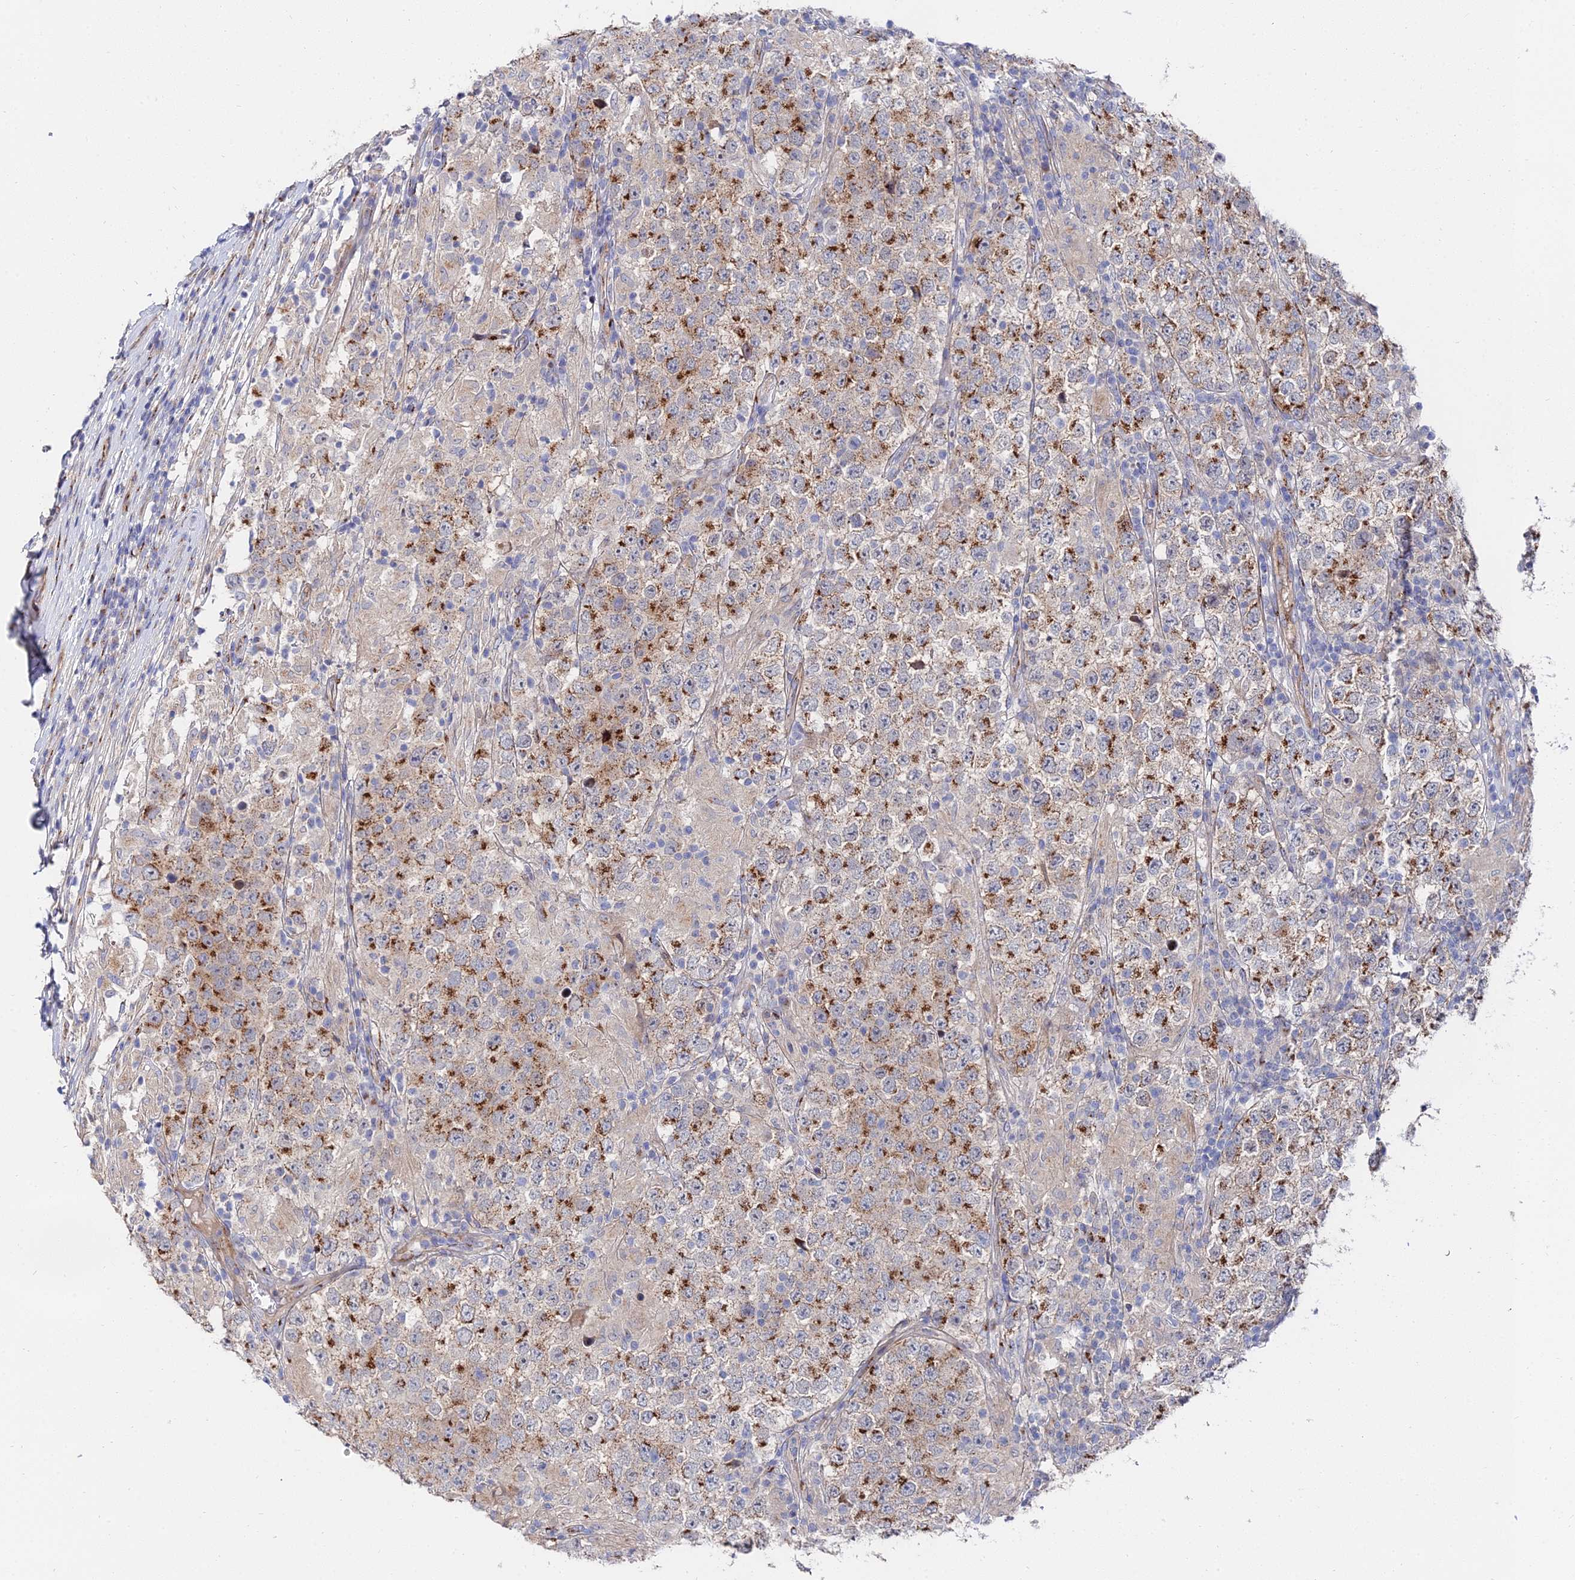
{"staining": {"intensity": "moderate", "quantity": ">75%", "location": "cytoplasmic/membranous"}, "tissue": "testis cancer", "cell_type": "Tumor cells", "image_type": "cancer", "snomed": [{"axis": "morphology", "description": "Normal tissue, NOS"}, {"axis": "morphology", "description": "Urothelial carcinoma, High grade"}, {"axis": "morphology", "description": "Seminoma, NOS"}, {"axis": "morphology", "description": "Carcinoma, Embryonal, NOS"}, {"axis": "topography", "description": "Urinary bladder"}, {"axis": "topography", "description": "Testis"}], "caption": "Urothelial carcinoma (high-grade) (testis) was stained to show a protein in brown. There is medium levels of moderate cytoplasmic/membranous staining in about >75% of tumor cells.", "gene": "BORCS8", "patient": {"sex": "male", "age": 41}}